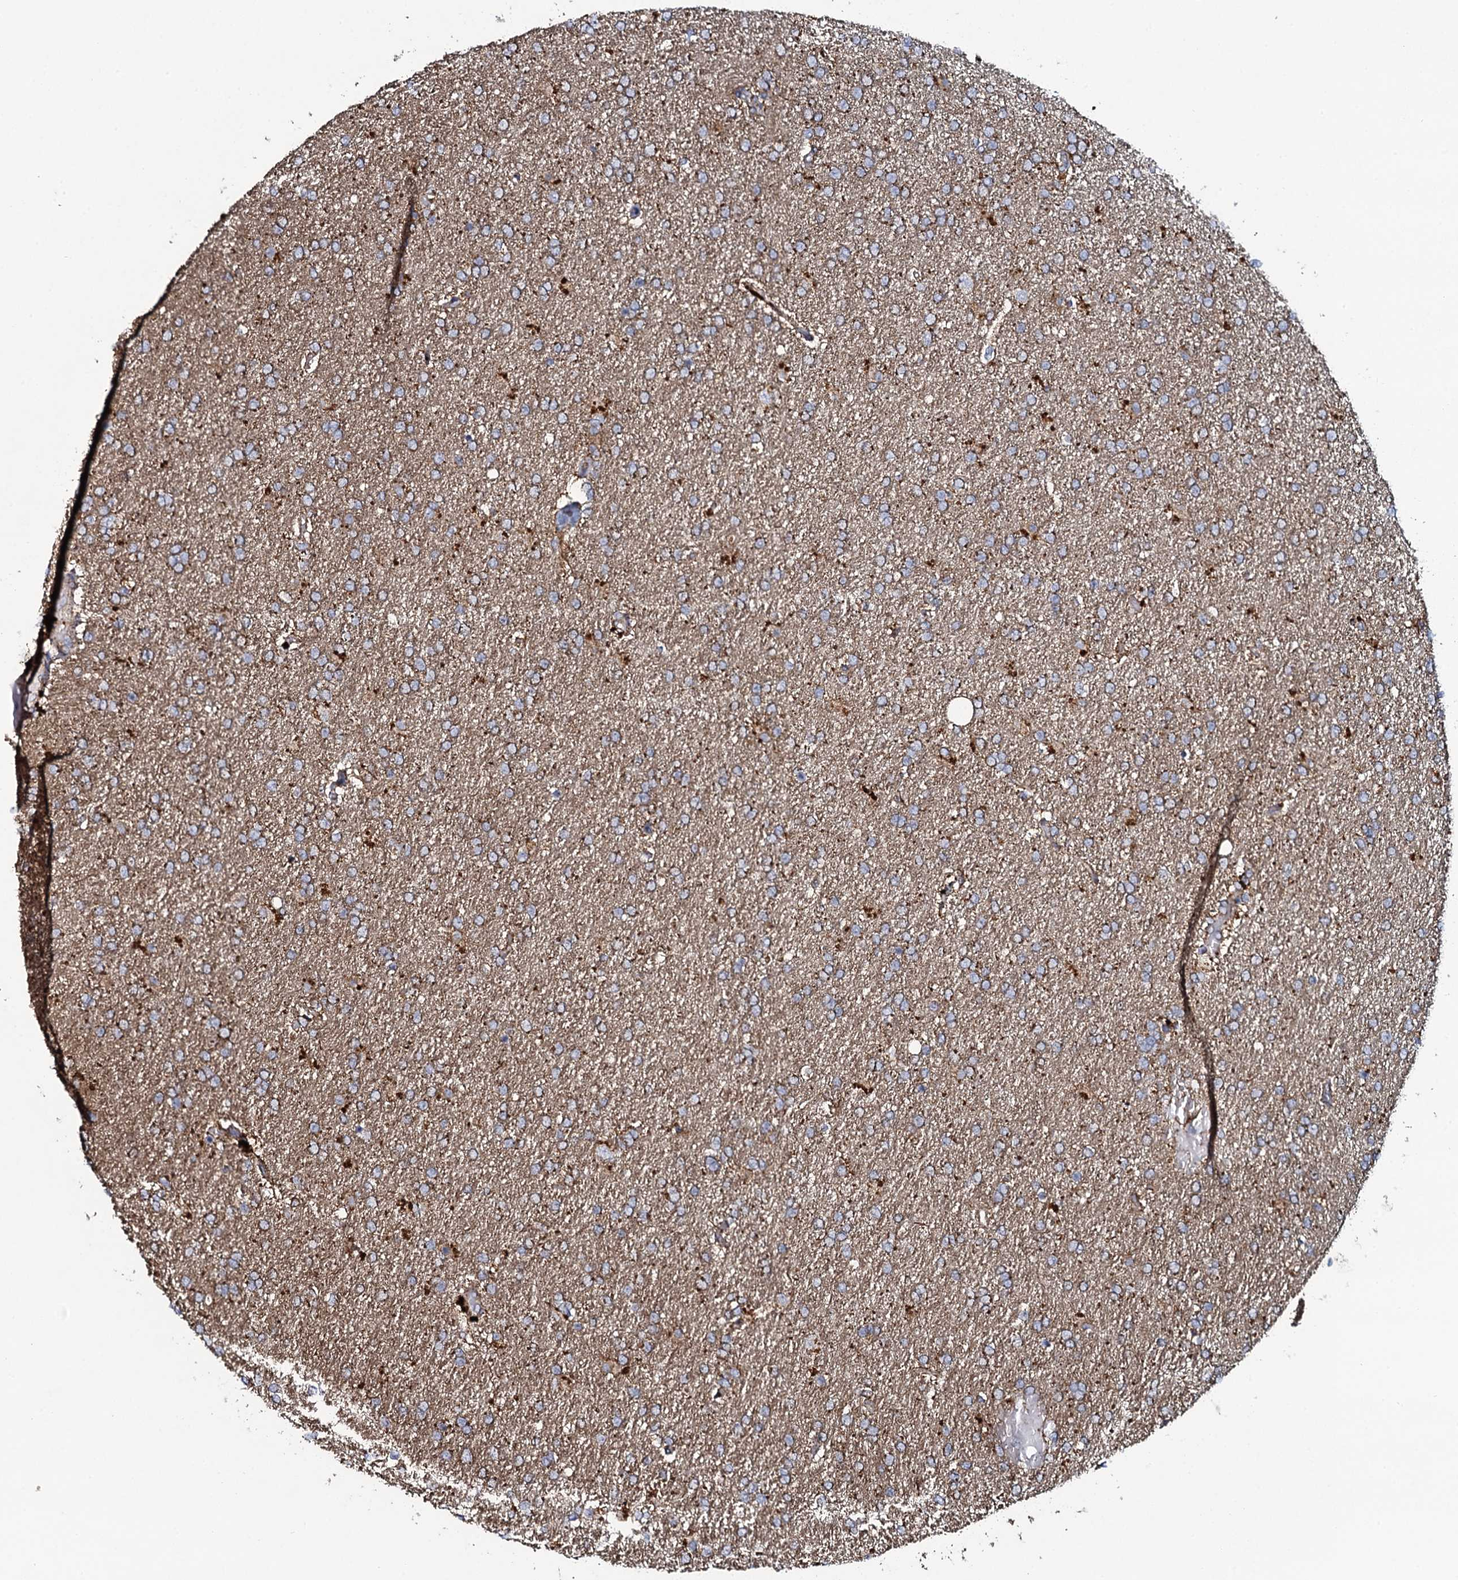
{"staining": {"intensity": "moderate", "quantity": ">75%", "location": "cytoplasmic/membranous"}, "tissue": "glioma", "cell_type": "Tumor cells", "image_type": "cancer", "snomed": [{"axis": "morphology", "description": "Glioma, malignant, High grade"}, {"axis": "topography", "description": "Brain"}], "caption": "Protein expression analysis of glioma displays moderate cytoplasmic/membranous positivity in approximately >75% of tumor cells.", "gene": "EVC2", "patient": {"sex": "male", "age": 72}}